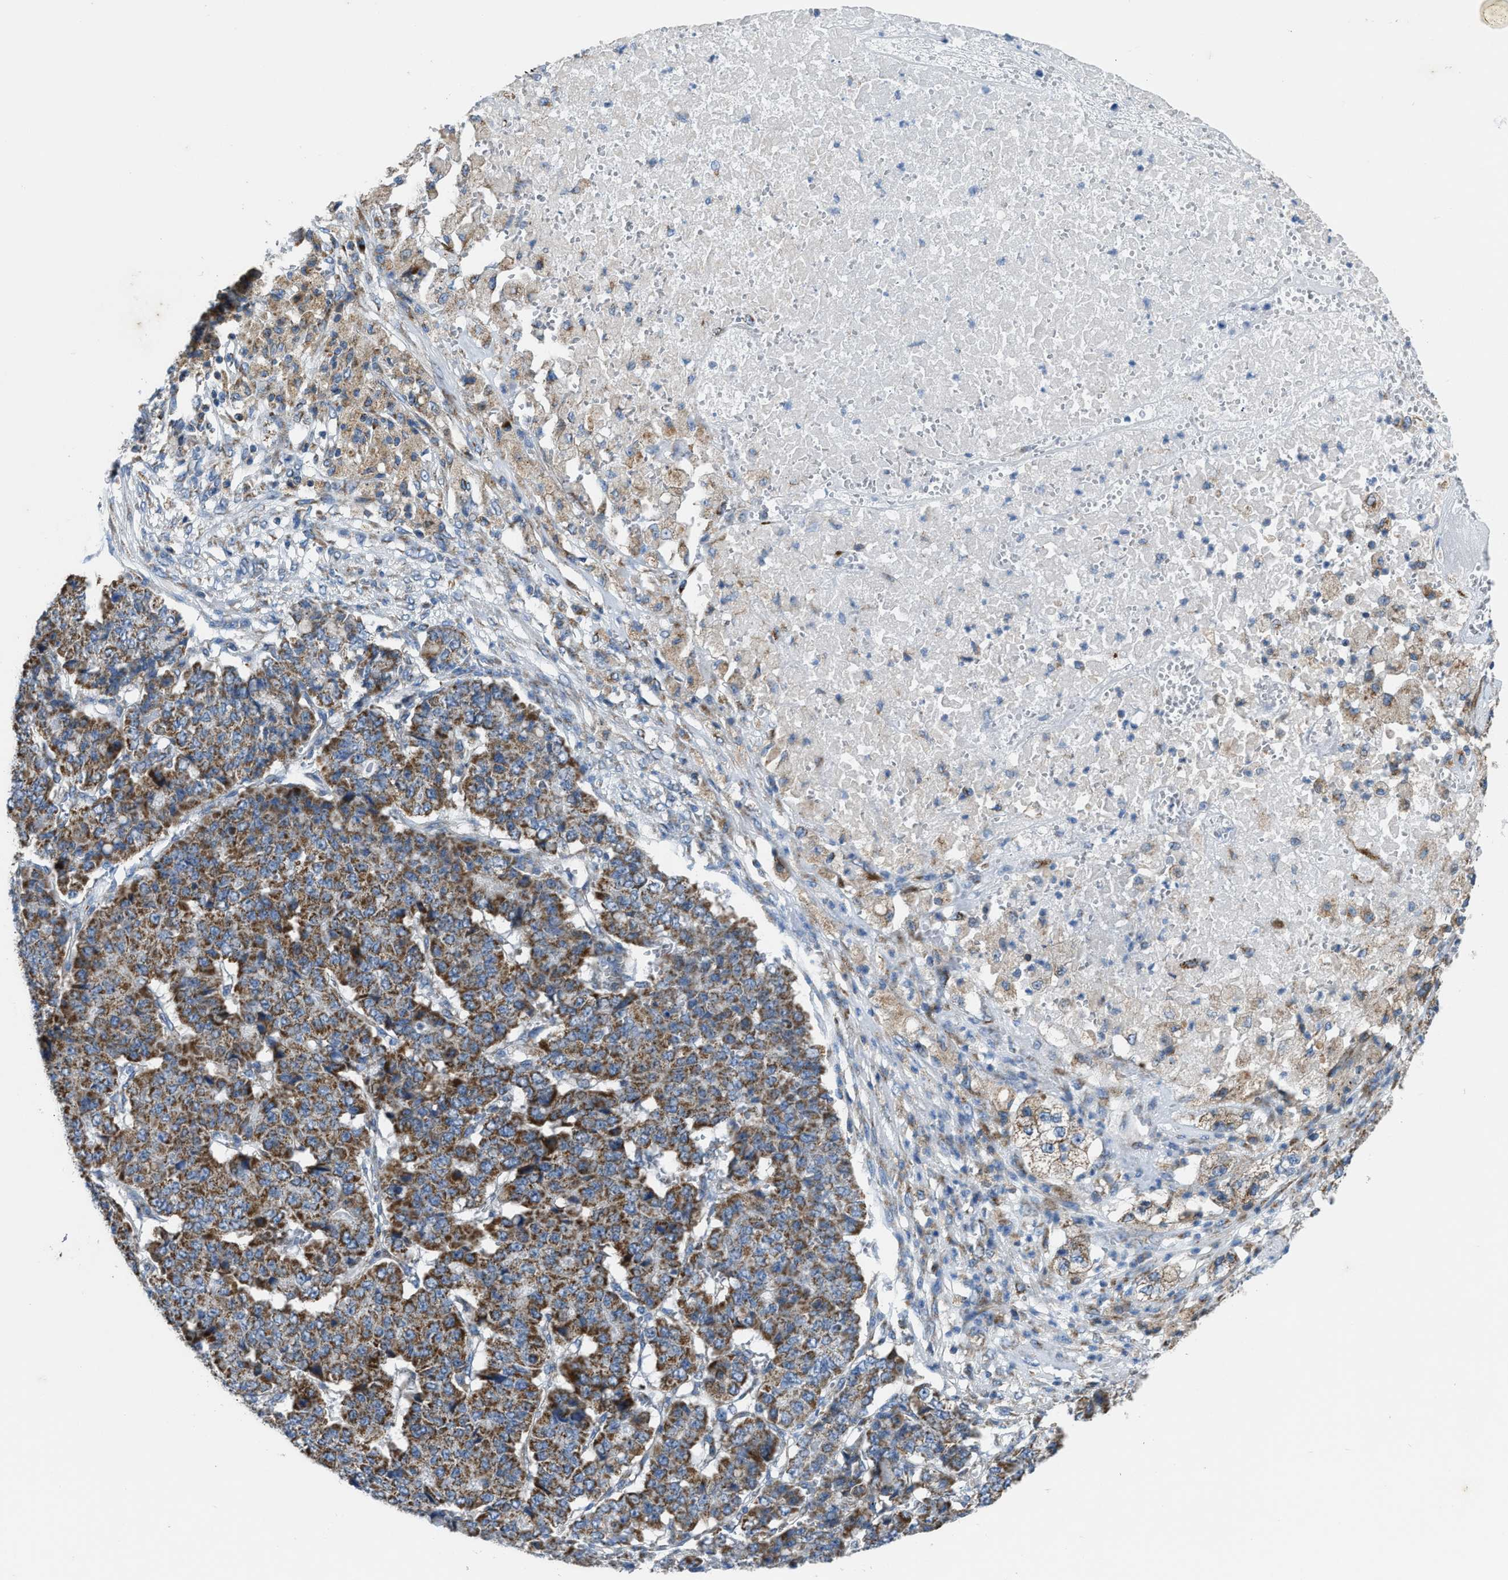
{"staining": {"intensity": "strong", "quantity": ">75%", "location": "cytoplasmic/membranous"}, "tissue": "pancreatic cancer", "cell_type": "Tumor cells", "image_type": "cancer", "snomed": [{"axis": "morphology", "description": "Adenocarcinoma, NOS"}, {"axis": "topography", "description": "Pancreas"}], "caption": "A brown stain shows strong cytoplasmic/membranous positivity of a protein in human pancreatic adenocarcinoma tumor cells. (brown staining indicates protein expression, while blue staining denotes nuclei).", "gene": "ETFB", "patient": {"sex": "male", "age": 50}}